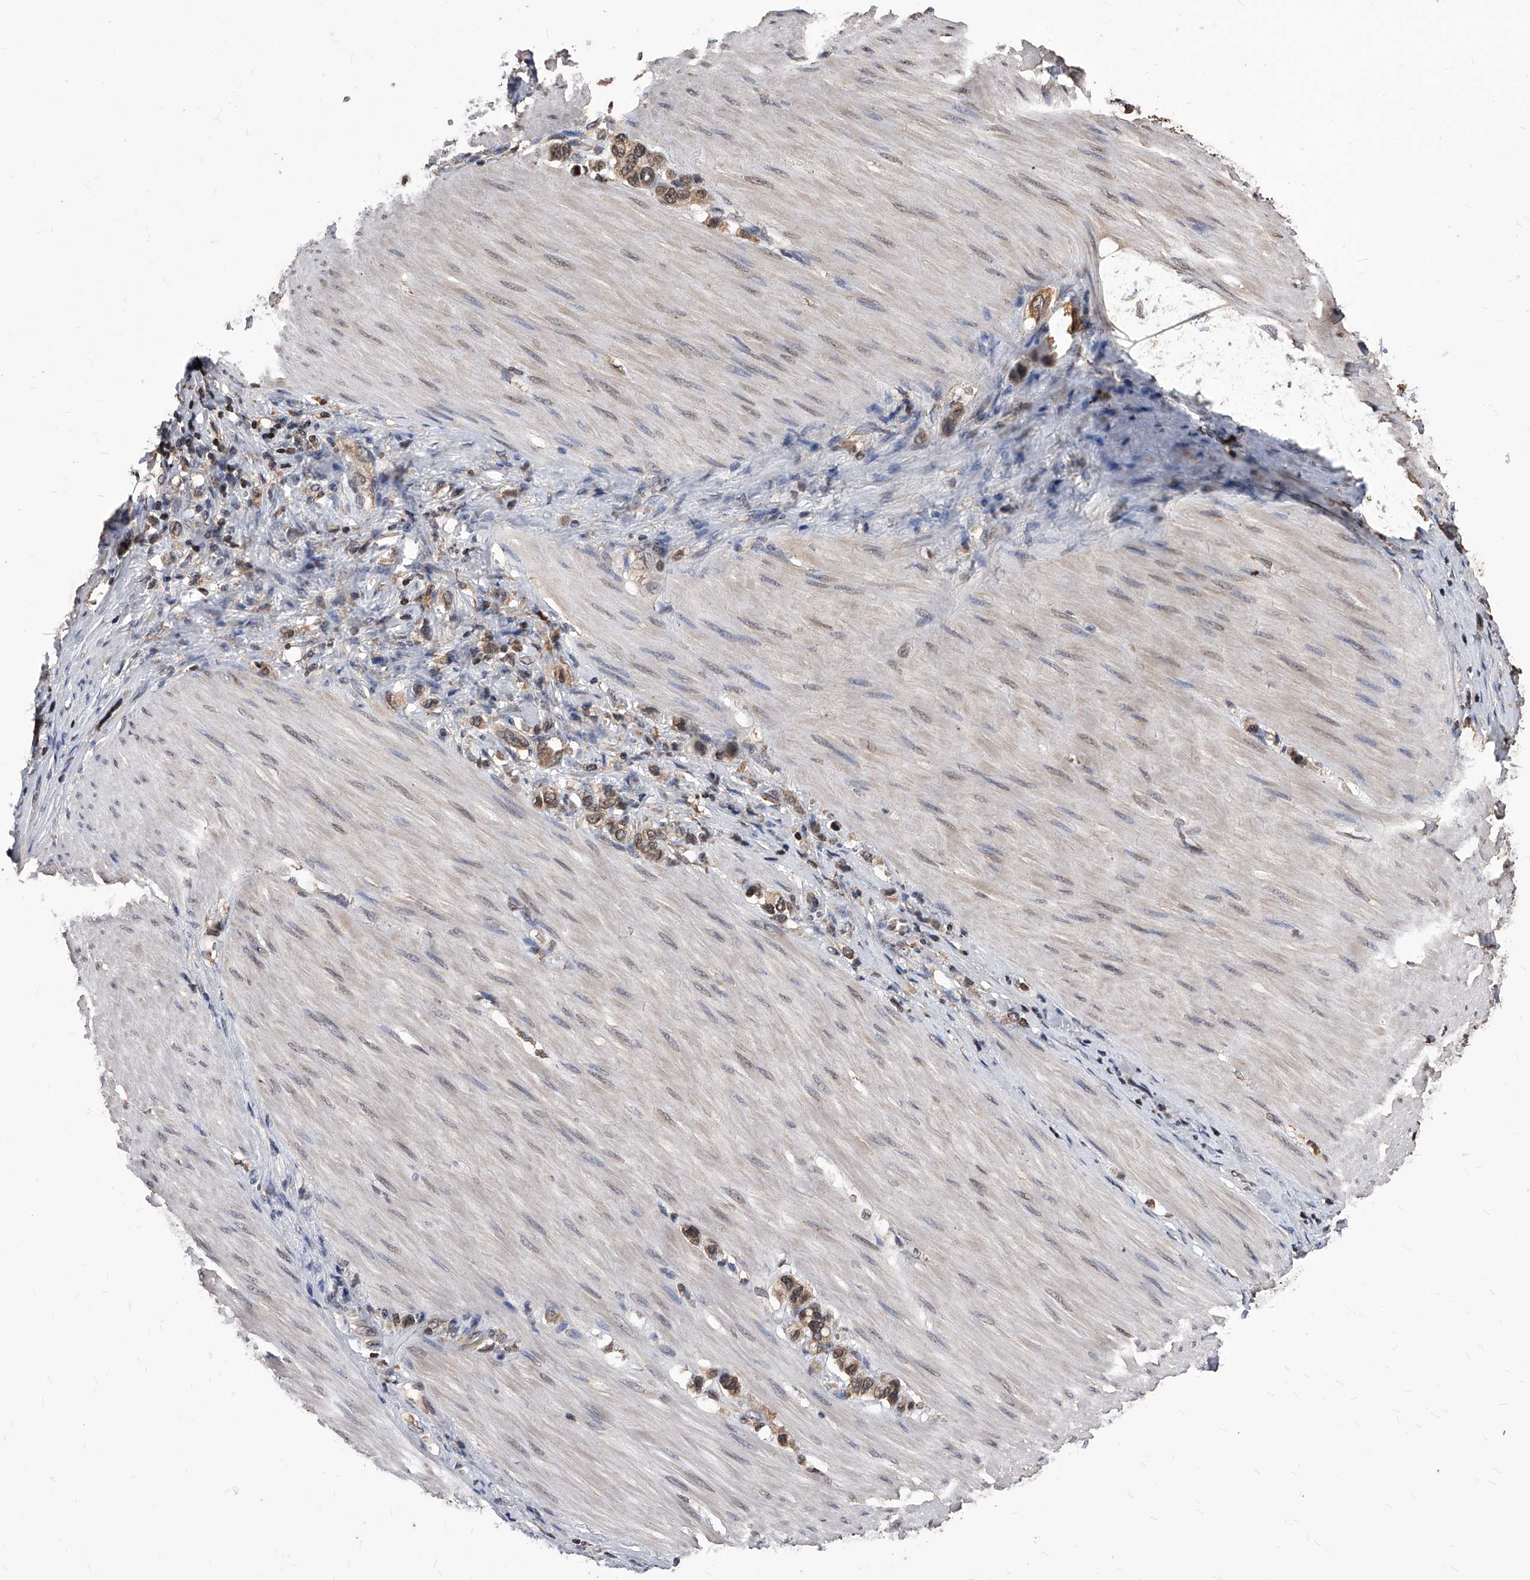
{"staining": {"intensity": "moderate", "quantity": ">75%", "location": "cytoplasmic/membranous,nuclear"}, "tissue": "stomach cancer", "cell_type": "Tumor cells", "image_type": "cancer", "snomed": [{"axis": "morphology", "description": "Adenocarcinoma, NOS"}, {"axis": "topography", "description": "Stomach"}], "caption": "This photomicrograph demonstrates immunohistochemistry staining of stomach cancer, with medium moderate cytoplasmic/membranous and nuclear positivity in about >75% of tumor cells.", "gene": "ID1", "patient": {"sex": "female", "age": 65}}